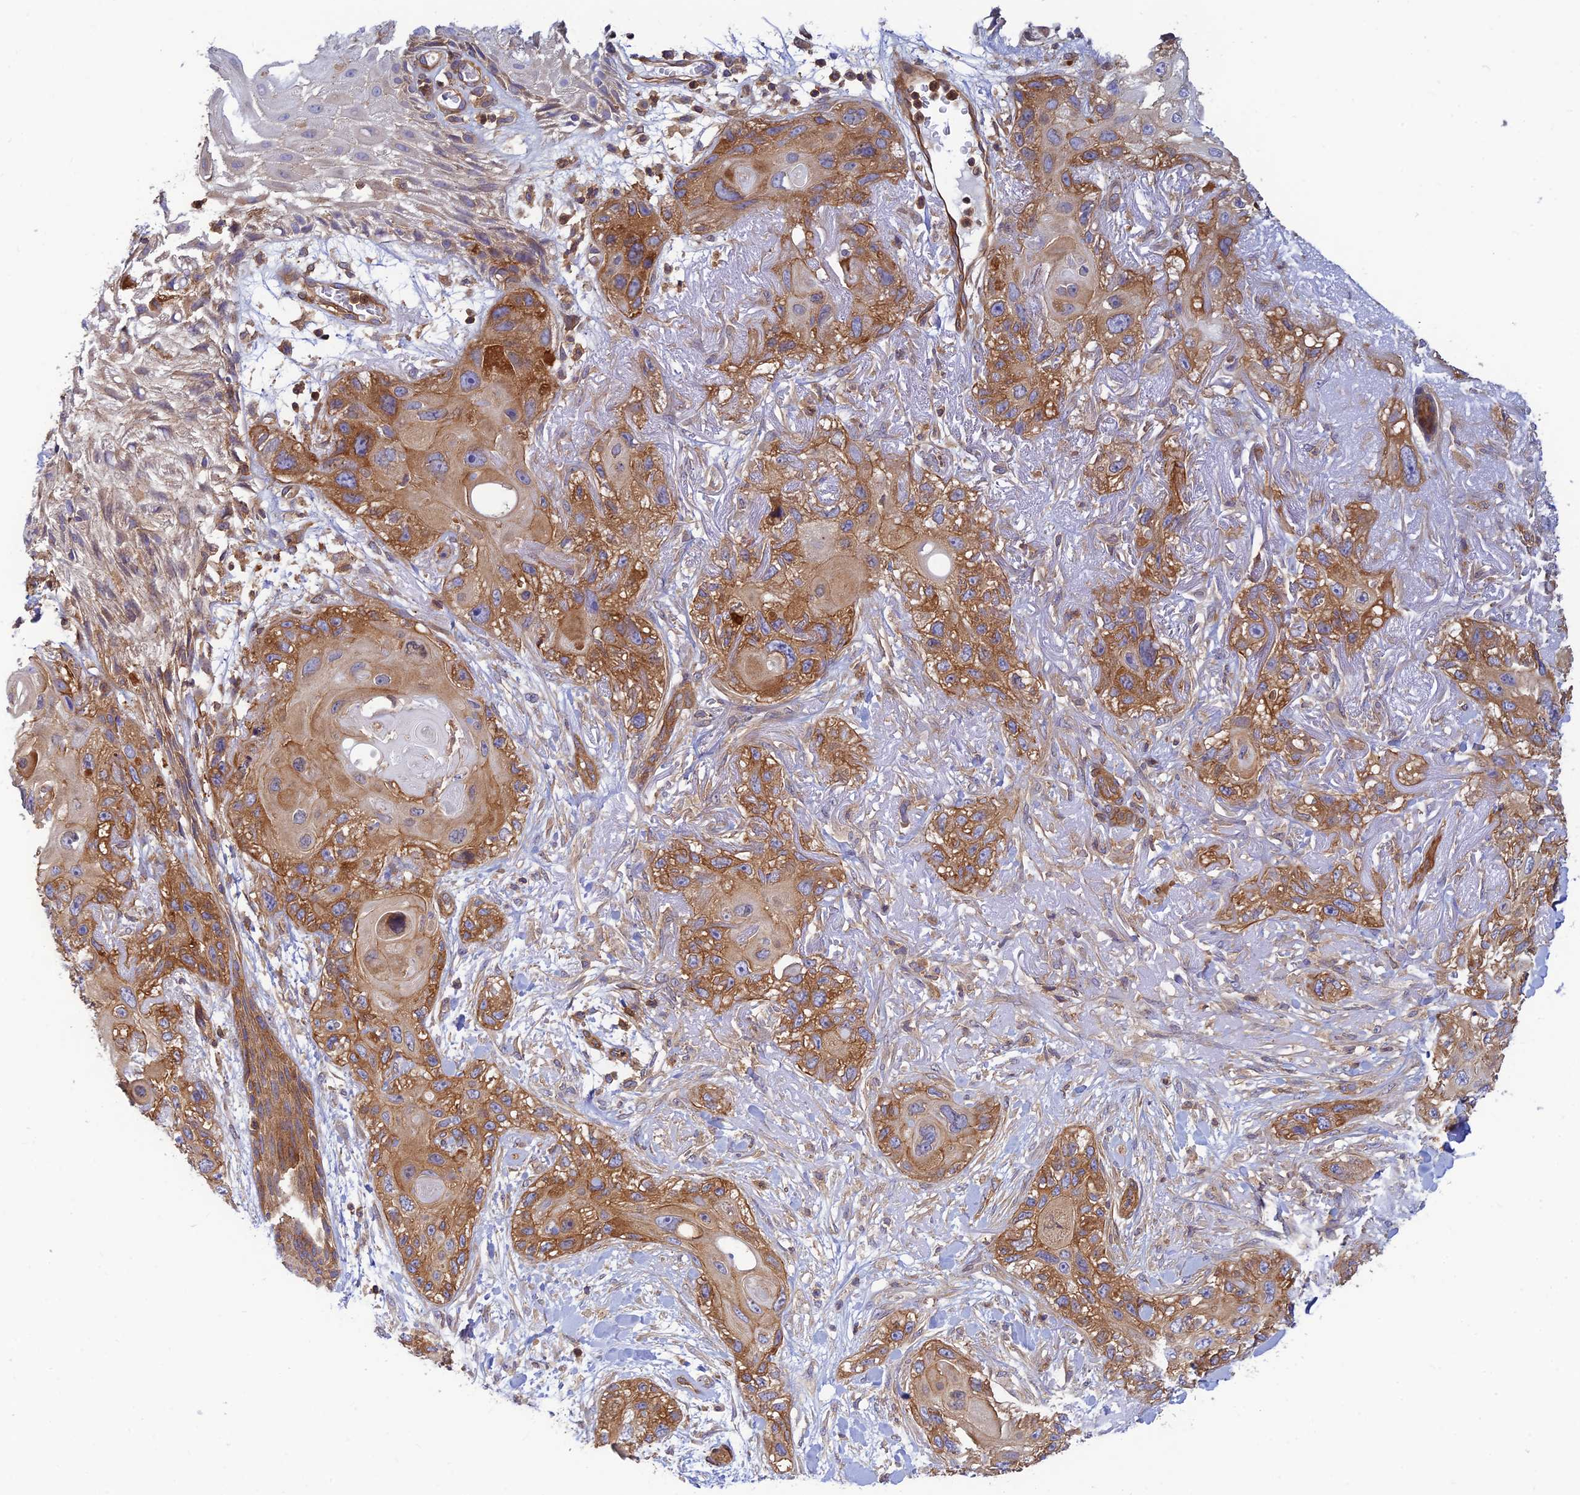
{"staining": {"intensity": "moderate", "quantity": ">75%", "location": "cytoplasmic/membranous"}, "tissue": "skin cancer", "cell_type": "Tumor cells", "image_type": "cancer", "snomed": [{"axis": "morphology", "description": "Normal tissue, NOS"}, {"axis": "morphology", "description": "Squamous cell carcinoma, NOS"}, {"axis": "topography", "description": "Skin"}], "caption": "The photomicrograph reveals immunohistochemical staining of squamous cell carcinoma (skin). There is moderate cytoplasmic/membranous expression is identified in approximately >75% of tumor cells.", "gene": "PPP1R12C", "patient": {"sex": "male", "age": 72}}